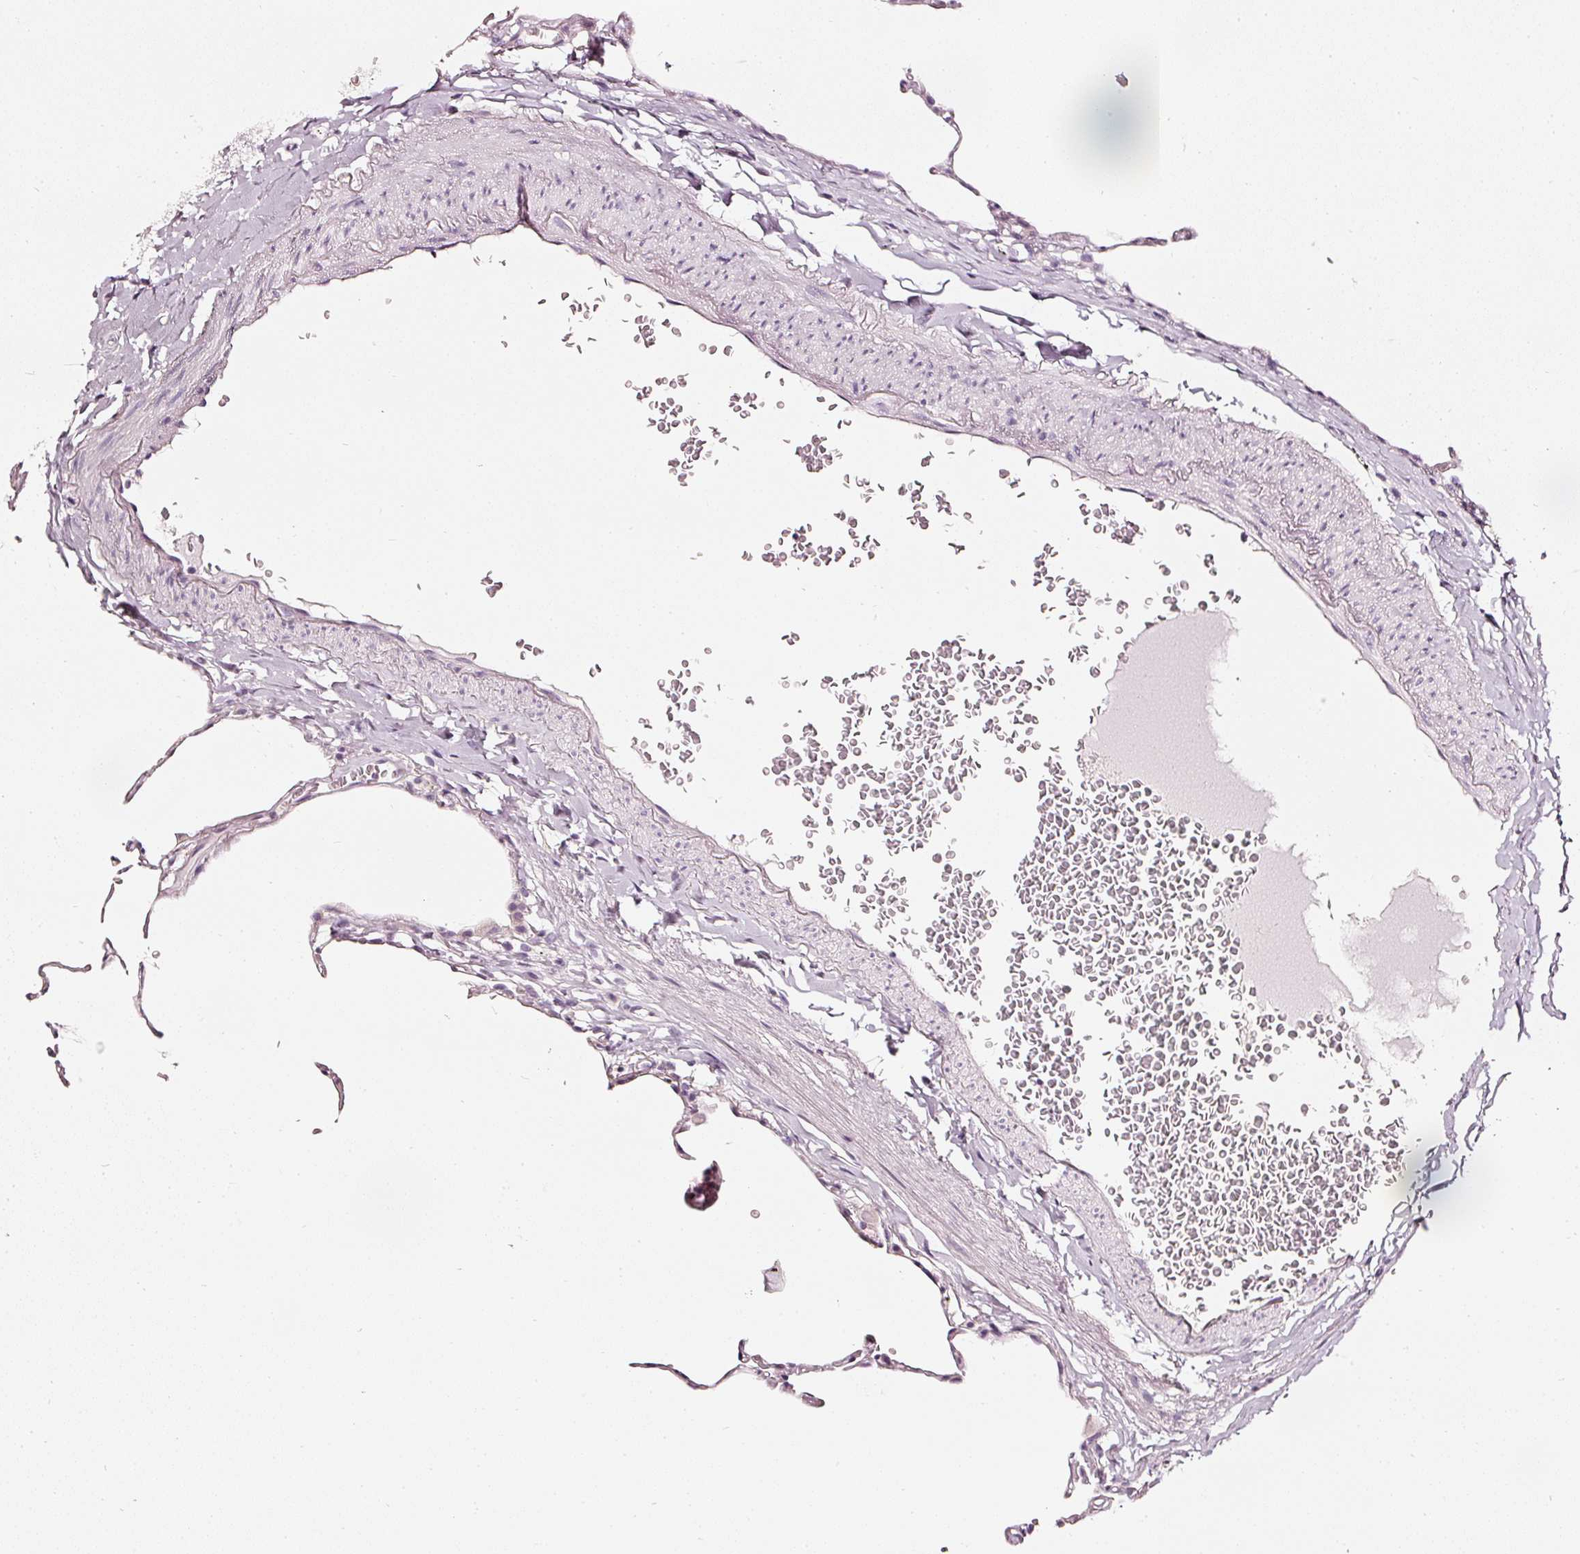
{"staining": {"intensity": "negative", "quantity": "none", "location": "none"}, "tissue": "lung", "cell_type": "Alveolar cells", "image_type": "normal", "snomed": [{"axis": "morphology", "description": "Normal tissue, NOS"}, {"axis": "topography", "description": "Lung"}], "caption": "Immunohistochemical staining of unremarkable human lung displays no significant positivity in alveolar cells. Nuclei are stained in blue.", "gene": "CNP", "patient": {"sex": "female", "age": 57}}